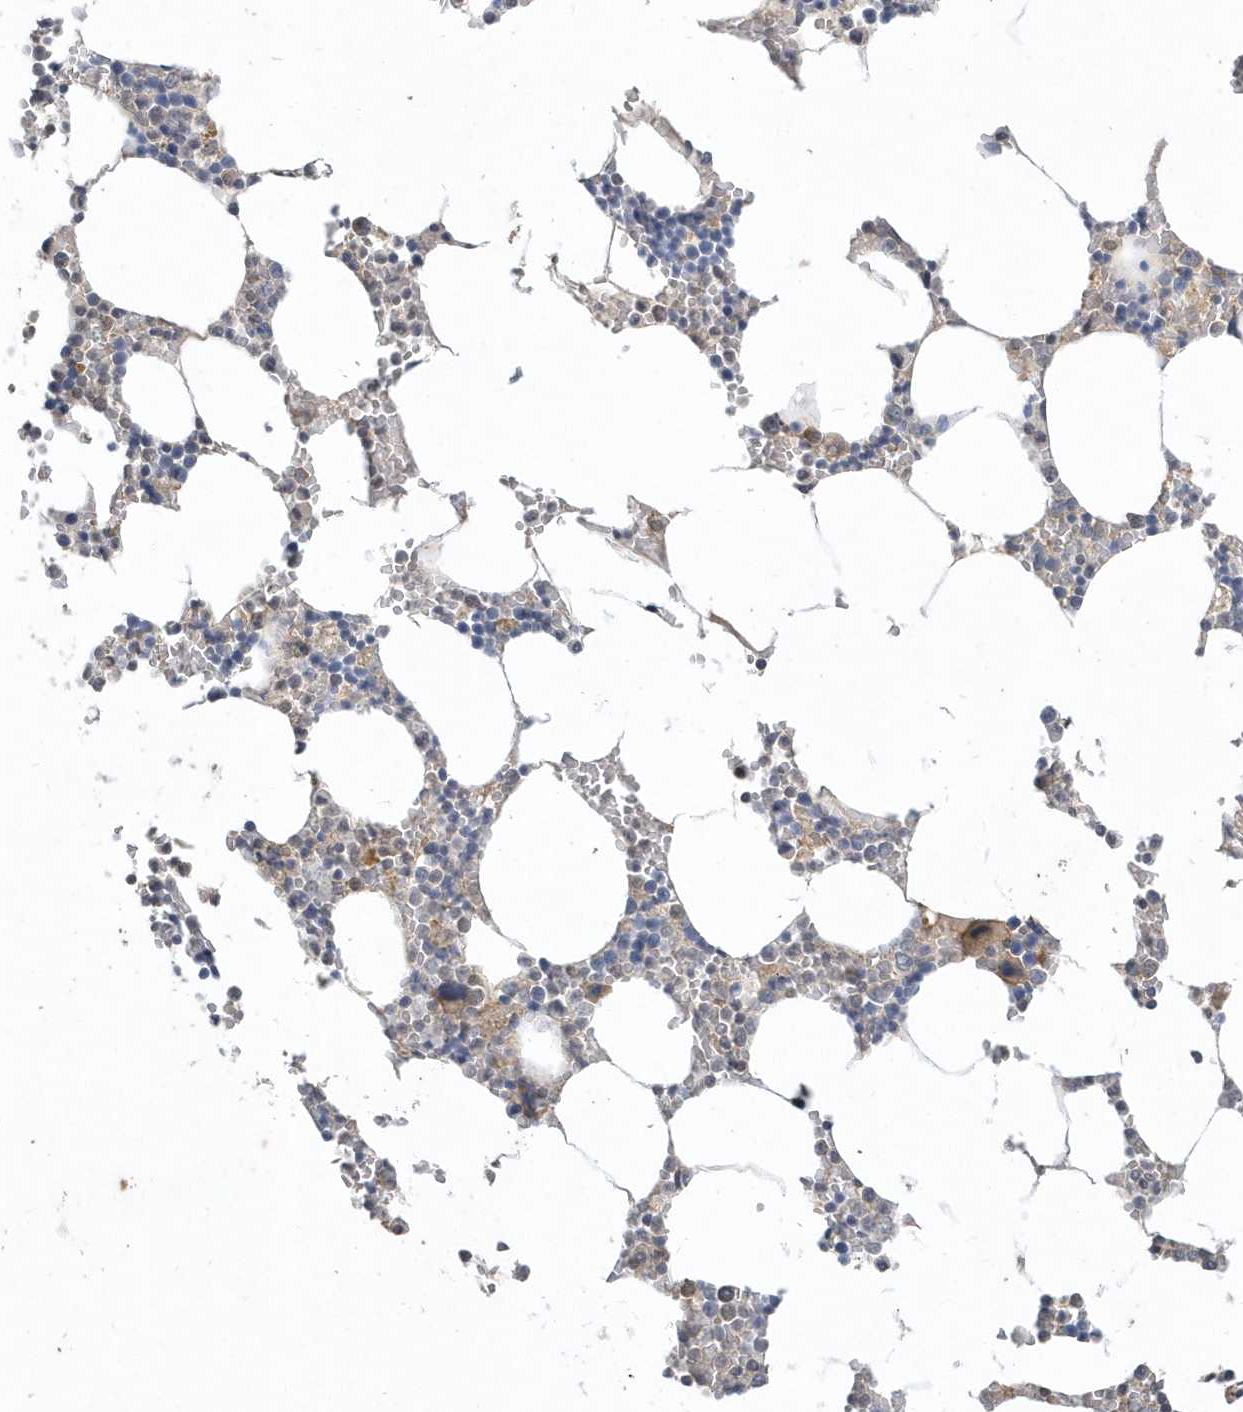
{"staining": {"intensity": "weak", "quantity": "<25%", "location": "cytoplasmic/membranous"}, "tissue": "bone marrow", "cell_type": "Hematopoietic cells", "image_type": "normal", "snomed": [{"axis": "morphology", "description": "Normal tissue, NOS"}, {"axis": "topography", "description": "Bone marrow"}], "caption": "A high-resolution micrograph shows immunohistochemistry staining of benign bone marrow, which shows no significant expression in hematopoietic cells. (DAB (3,3'-diaminobenzidine) immunohistochemistry with hematoxylin counter stain).", "gene": "AKR7A2", "patient": {"sex": "male", "age": 70}}